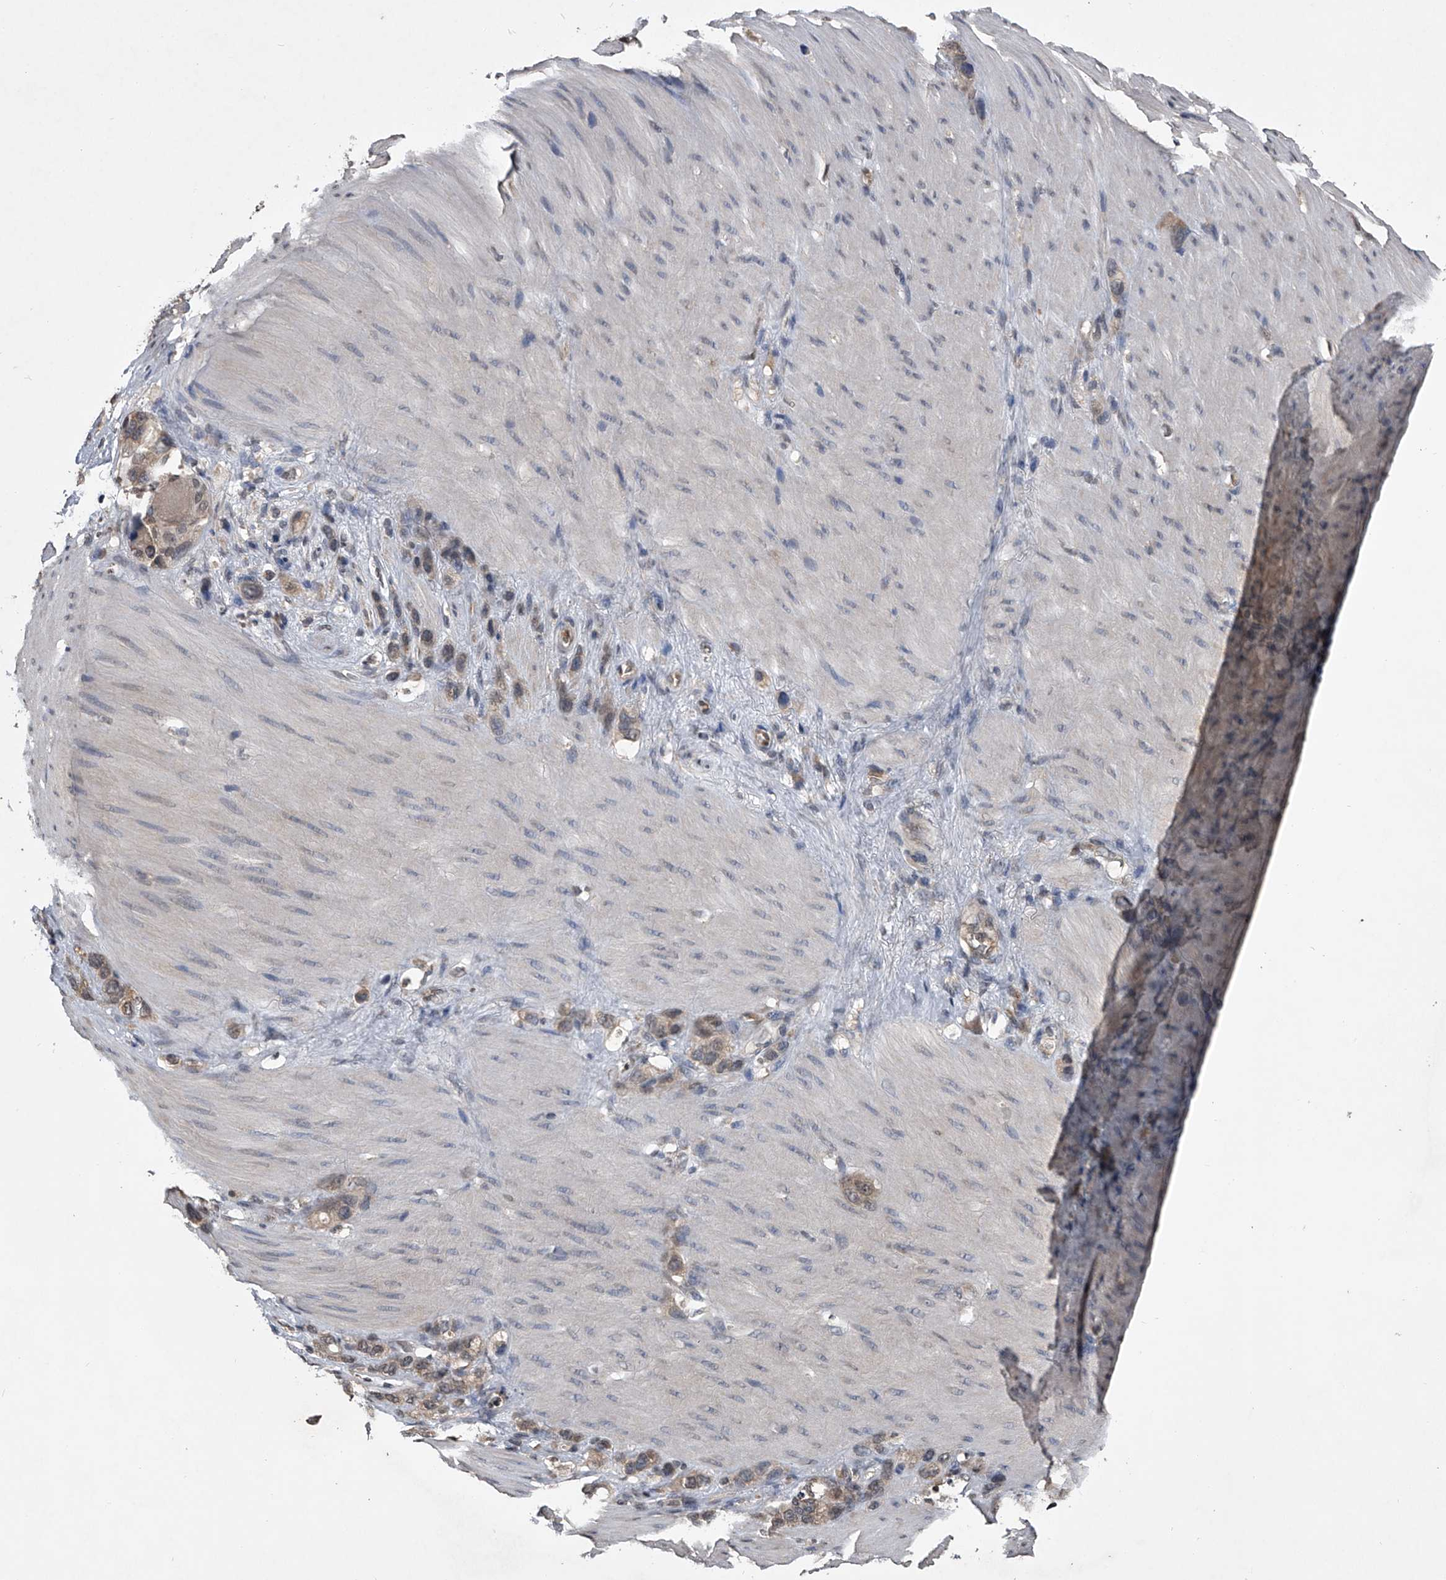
{"staining": {"intensity": "weak", "quantity": ">75%", "location": "cytoplasmic/membranous"}, "tissue": "stomach cancer", "cell_type": "Tumor cells", "image_type": "cancer", "snomed": [{"axis": "morphology", "description": "Normal tissue, NOS"}, {"axis": "morphology", "description": "Adenocarcinoma, NOS"}, {"axis": "morphology", "description": "Adenocarcinoma, High grade"}, {"axis": "topography", "description": "Stomach, upper"}, {"axis": "topography", "description": "Stomach"}], "caption": "About >75% of tumor cells in adenocarcinoma (high-grade) (stomach) exhibit weak cytoplasmic/membranous protein expression as visualized by brown immunohistochemical staining.", "gene": "TSNAX", "patient": {"sex": "female", "age": 65}}